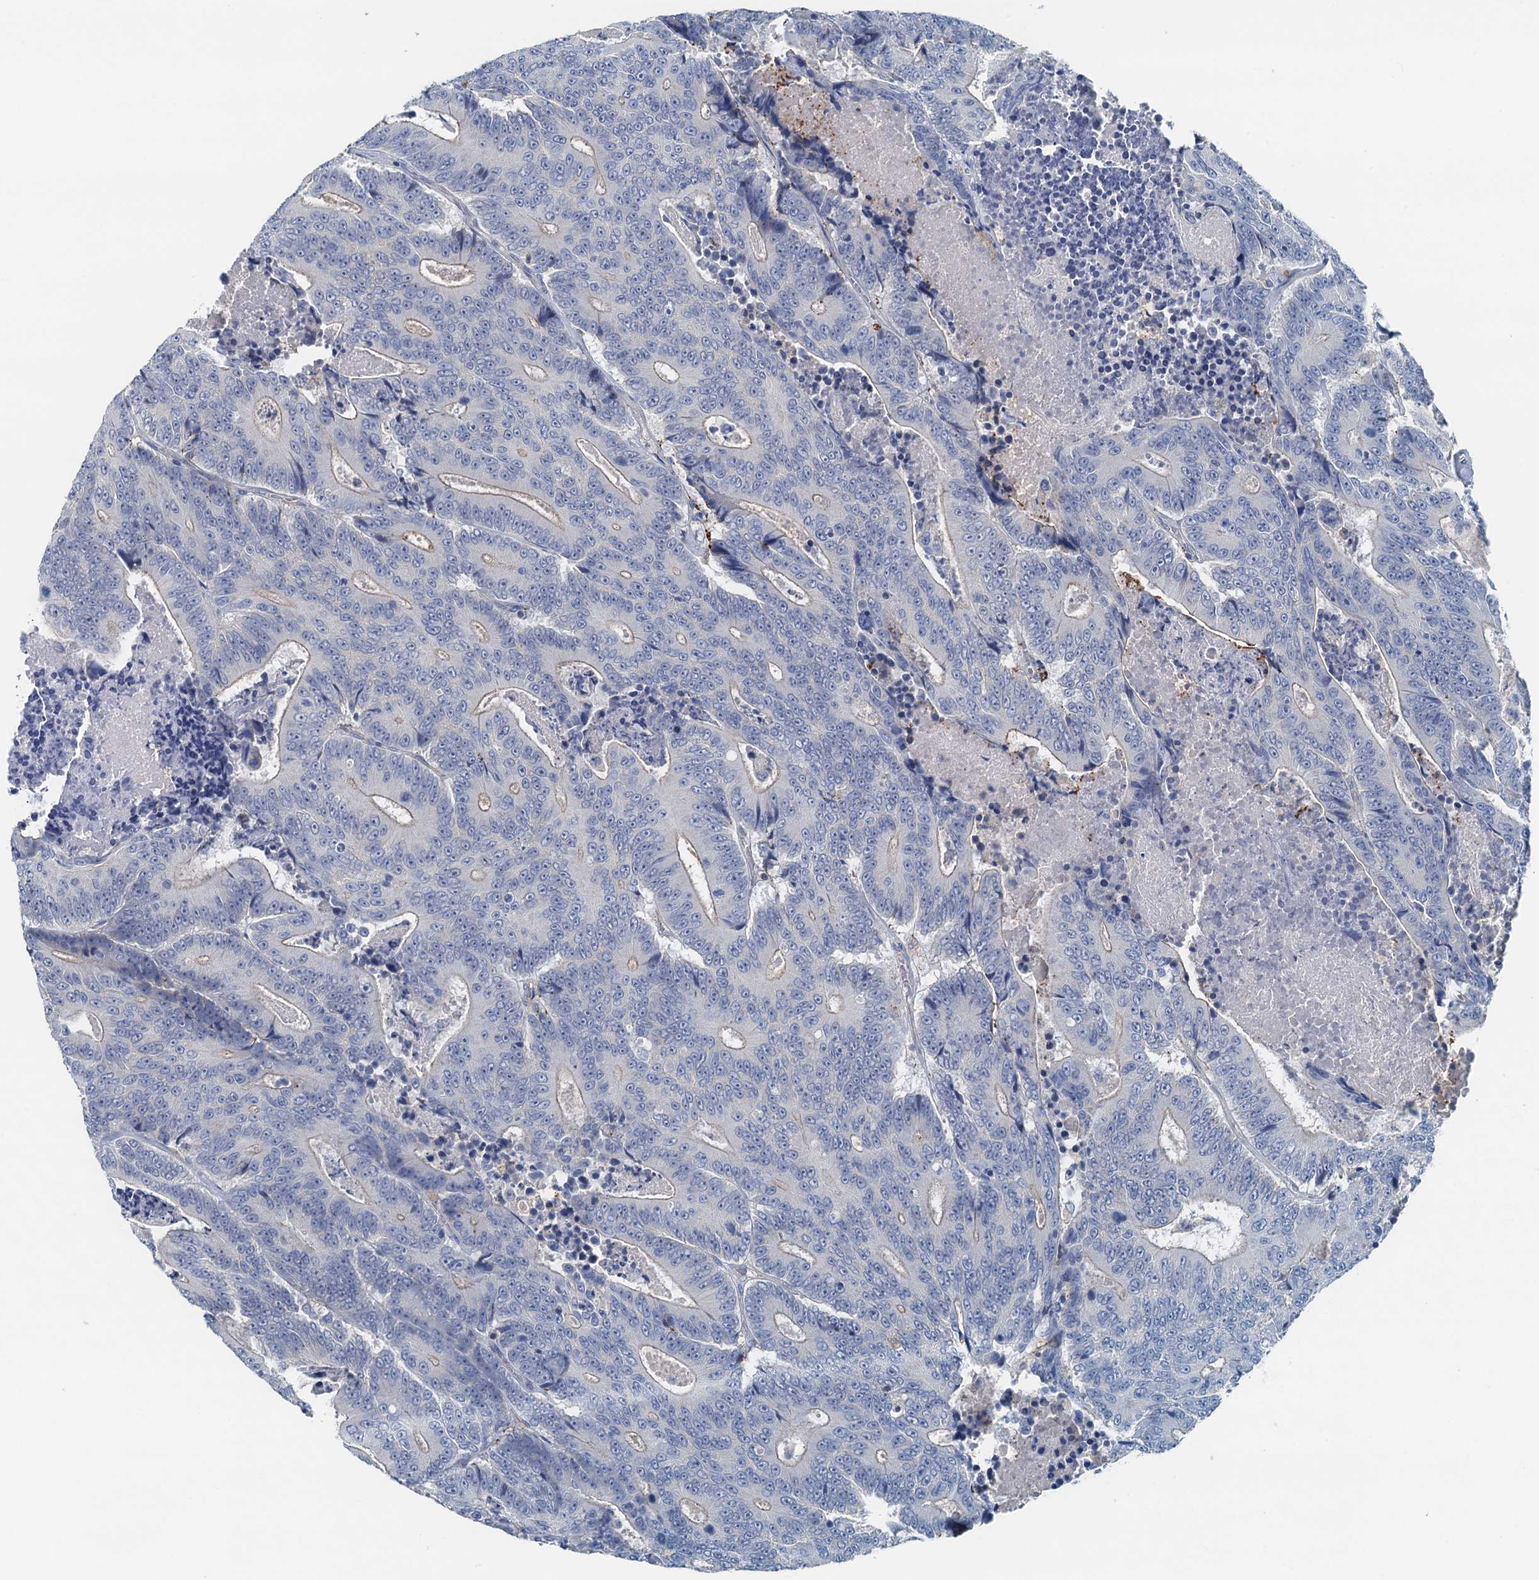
{"staining": {"intensity": "weak", "quantity": "<25%", "location": "cytoplasmic/membranous"}, "tissue": "colorectal cancer", "cell_type": "Tumor cells", "image_type": "cancer", "snomed": [{"axis": "morphology", "description": "Adenocarcinoma, NOS"}, {"axis": "topography", "description": "Colon"}], "caption": "IHC histopathology image of human colorectal adenocarcinoma stained for a protein (brown), which reveals no staining in tumor cells.", "gene": "THAP10", "patient": {"sex": "male", "age": 83}}